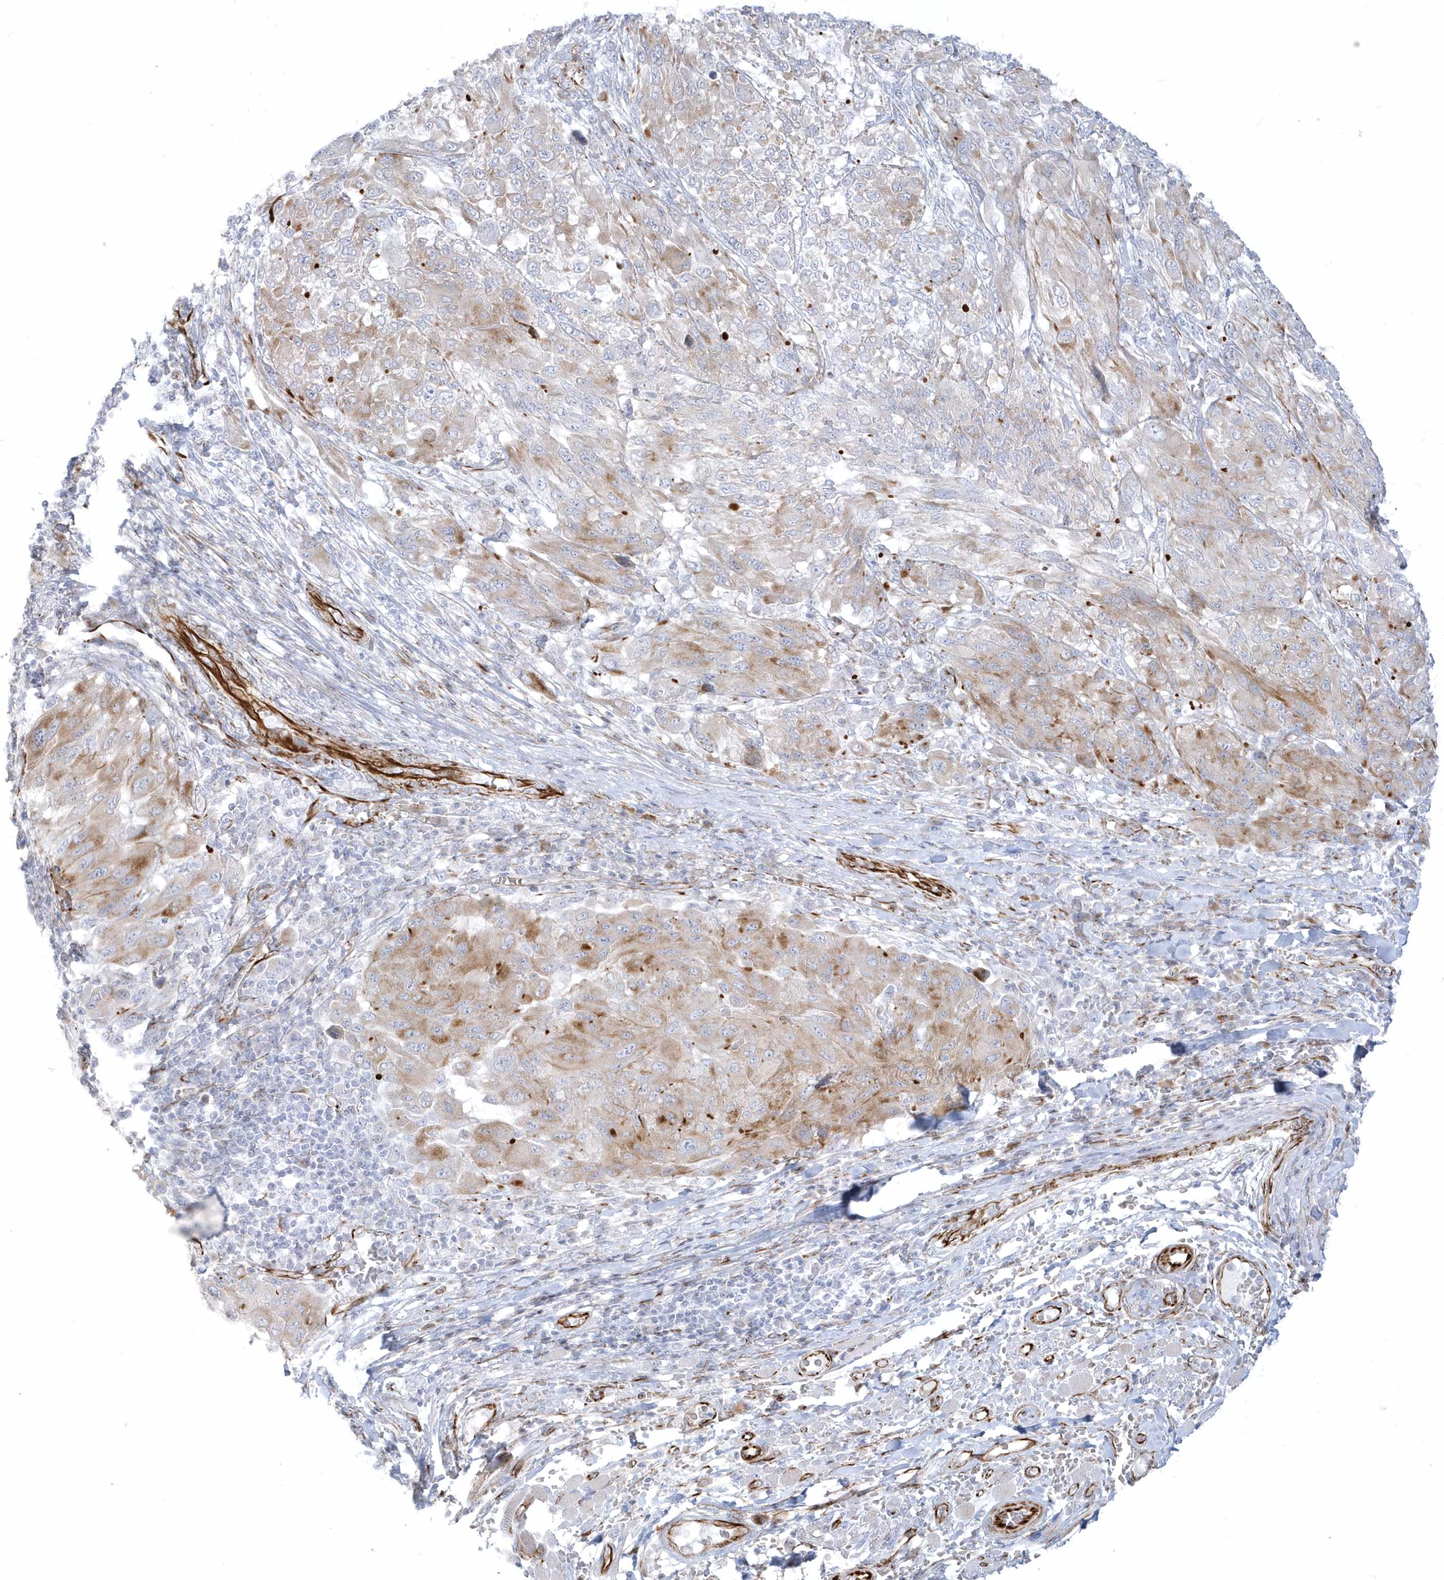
{"staining": {"intensity": "moderate", "quantity": "<25%", "location": "cytoplasmic/membranous"}, "tissue": "melanoma", "cell_type": "Tumor cells", "image_type": "cancer", "snomed": [{"axis": "morphology", "description": "Malignant melanoma, NOS"}, {"axis": "topography", "description": "Skin"}], "caption": "Brown immunohistochemical staining in melanoma reveals moderate cytoplasmic/membranous expression in approximately <25% of tumor cells.", "gene": "PPIL6", "patient": {"sex": "female", "age": 91}}